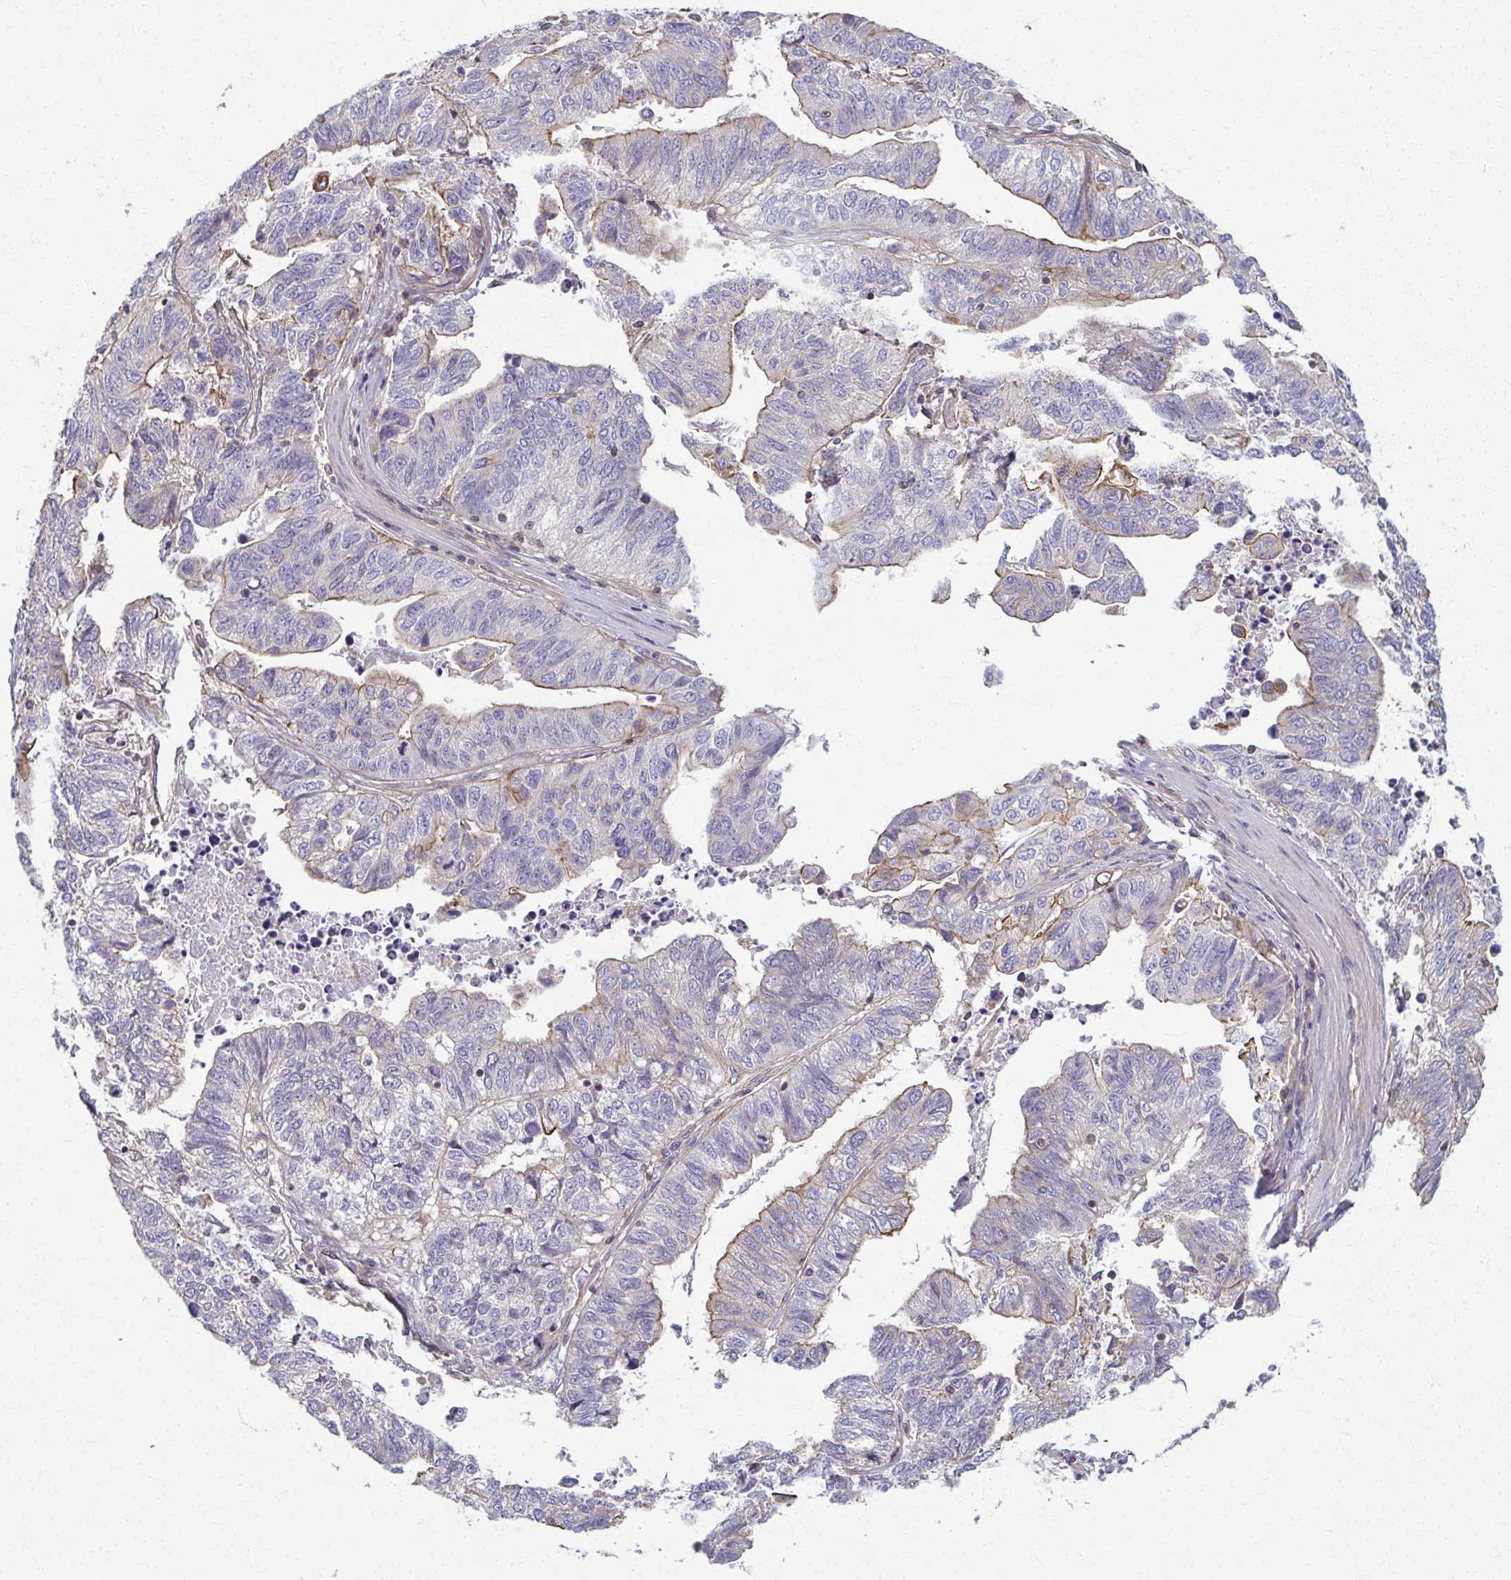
{"staining": {"intensity": "moderate", "quantity": "<25%", "location": "cytoplasmic/membranous"}, "tissue": "stomach cancer", "cell_type": "Tumor cells", "image_type": "cancer", "snomed": [{"axis": "morphology", "description": "Adenocarcinoma, NOS"}, {"axis": "topography", "description": "Stomach, upper"}], "caption": "Brown immunohistochemical staining in adenocarcinoma (stomach) displays moderate cytoplasmic/membranous staining in approximately <25% of tumor cells.", "gene": "EID2B", "patient": {"sex": "female", "age": 67}}